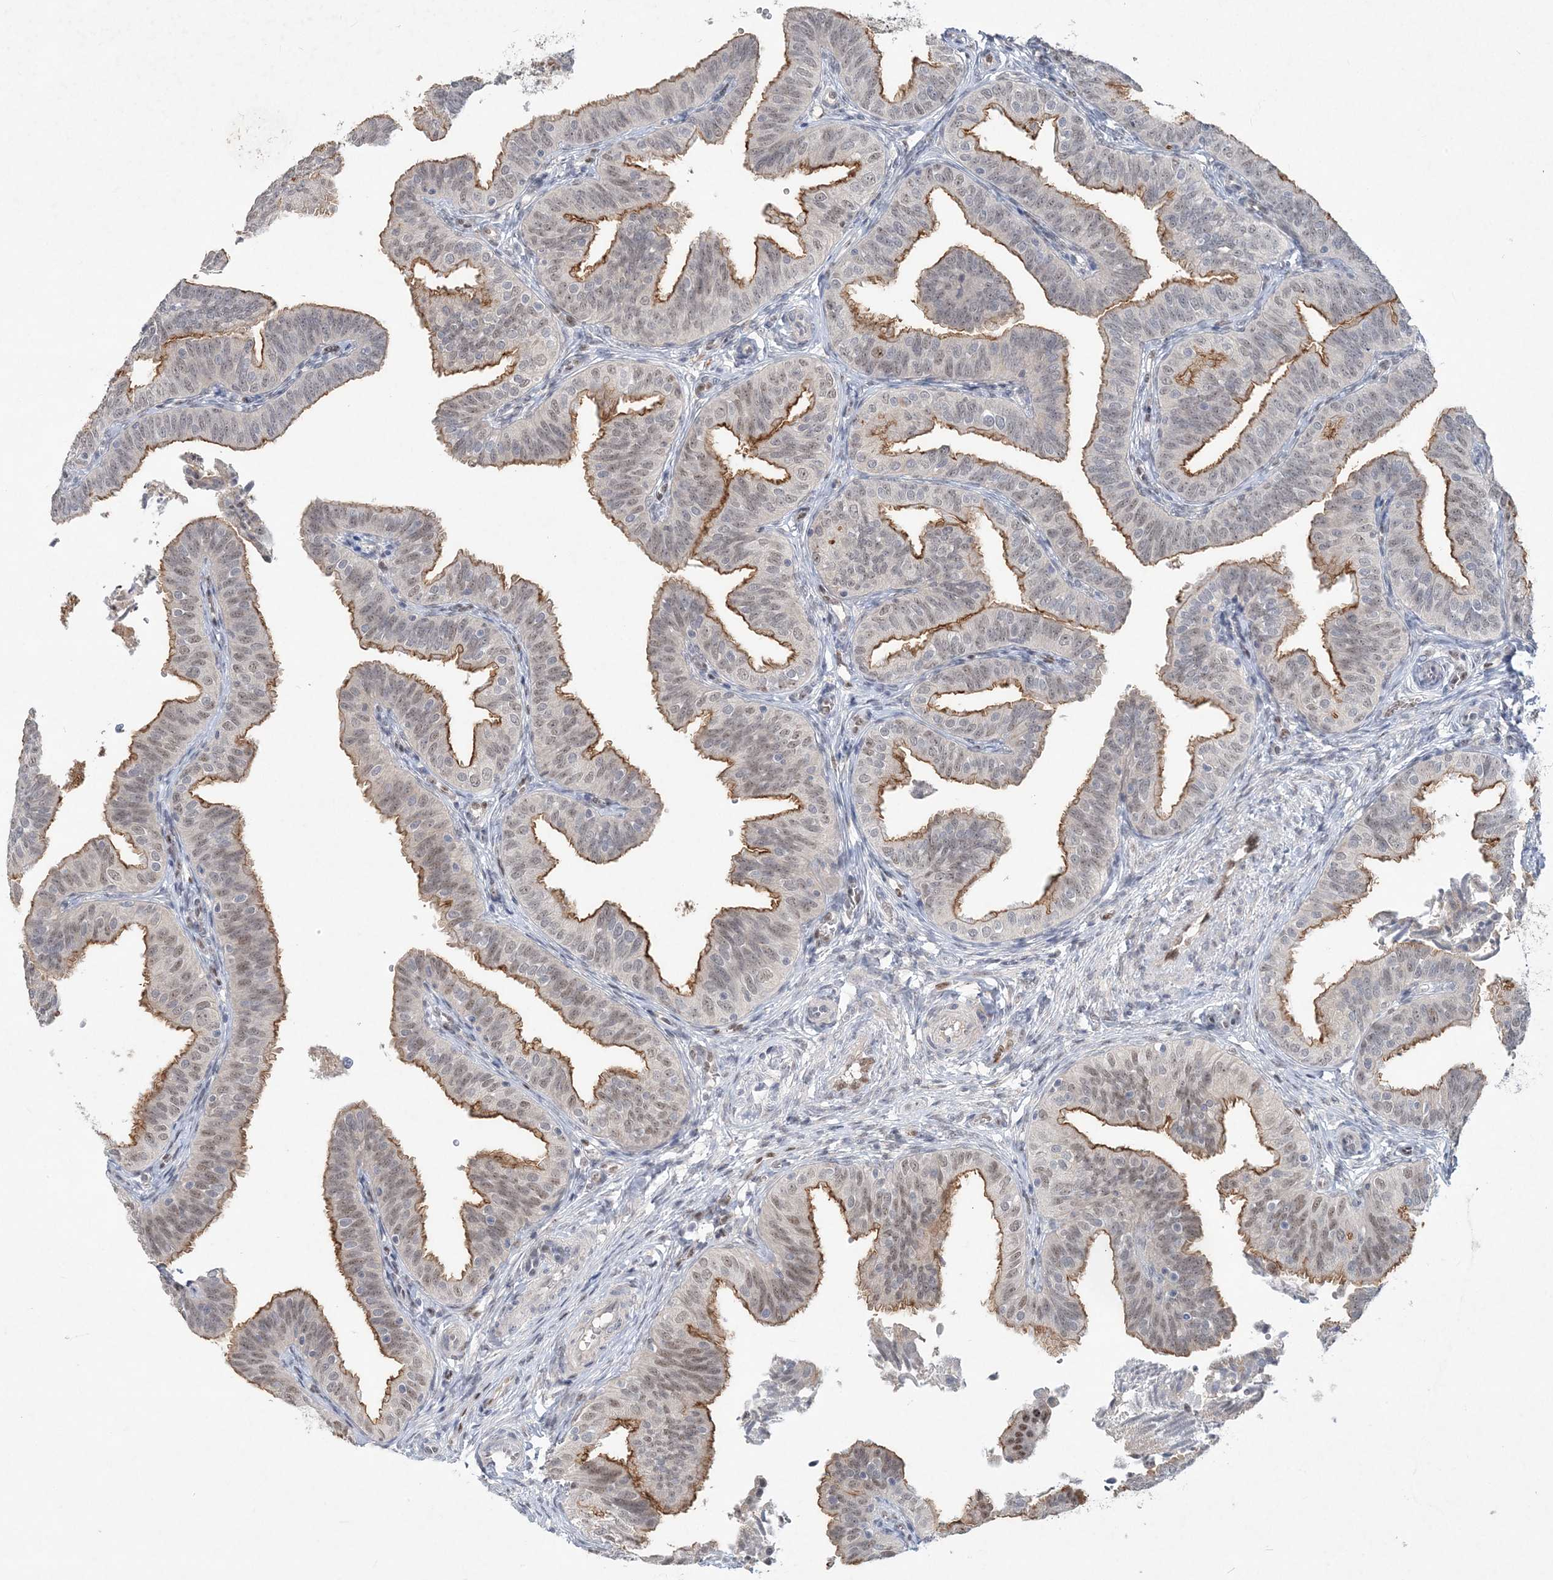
{"staining": {"intensity": "moderate", "quantity": "25%-75%", "location": "cytoplasmic/membranous,nuclear"}, "tissue": "fallopian tube", "cell_type": "Glandular cells", "image_type": "normal", "snomed": [{"axis": "morphology", "description": "Normal tissue, NOS"}, {"axis": "topography", "description": "Fallopian tube"}], "caption": "Glandular cells demonstrate moderate cytoplasmic/membranous,nuclear staining in about 25%-75% of cells in normal fallopian tube. (Brightfield microscopy of DAB IHC at high magnification).", "gene": "GIN1", "patient": {"sex": "female", "age": 35}}